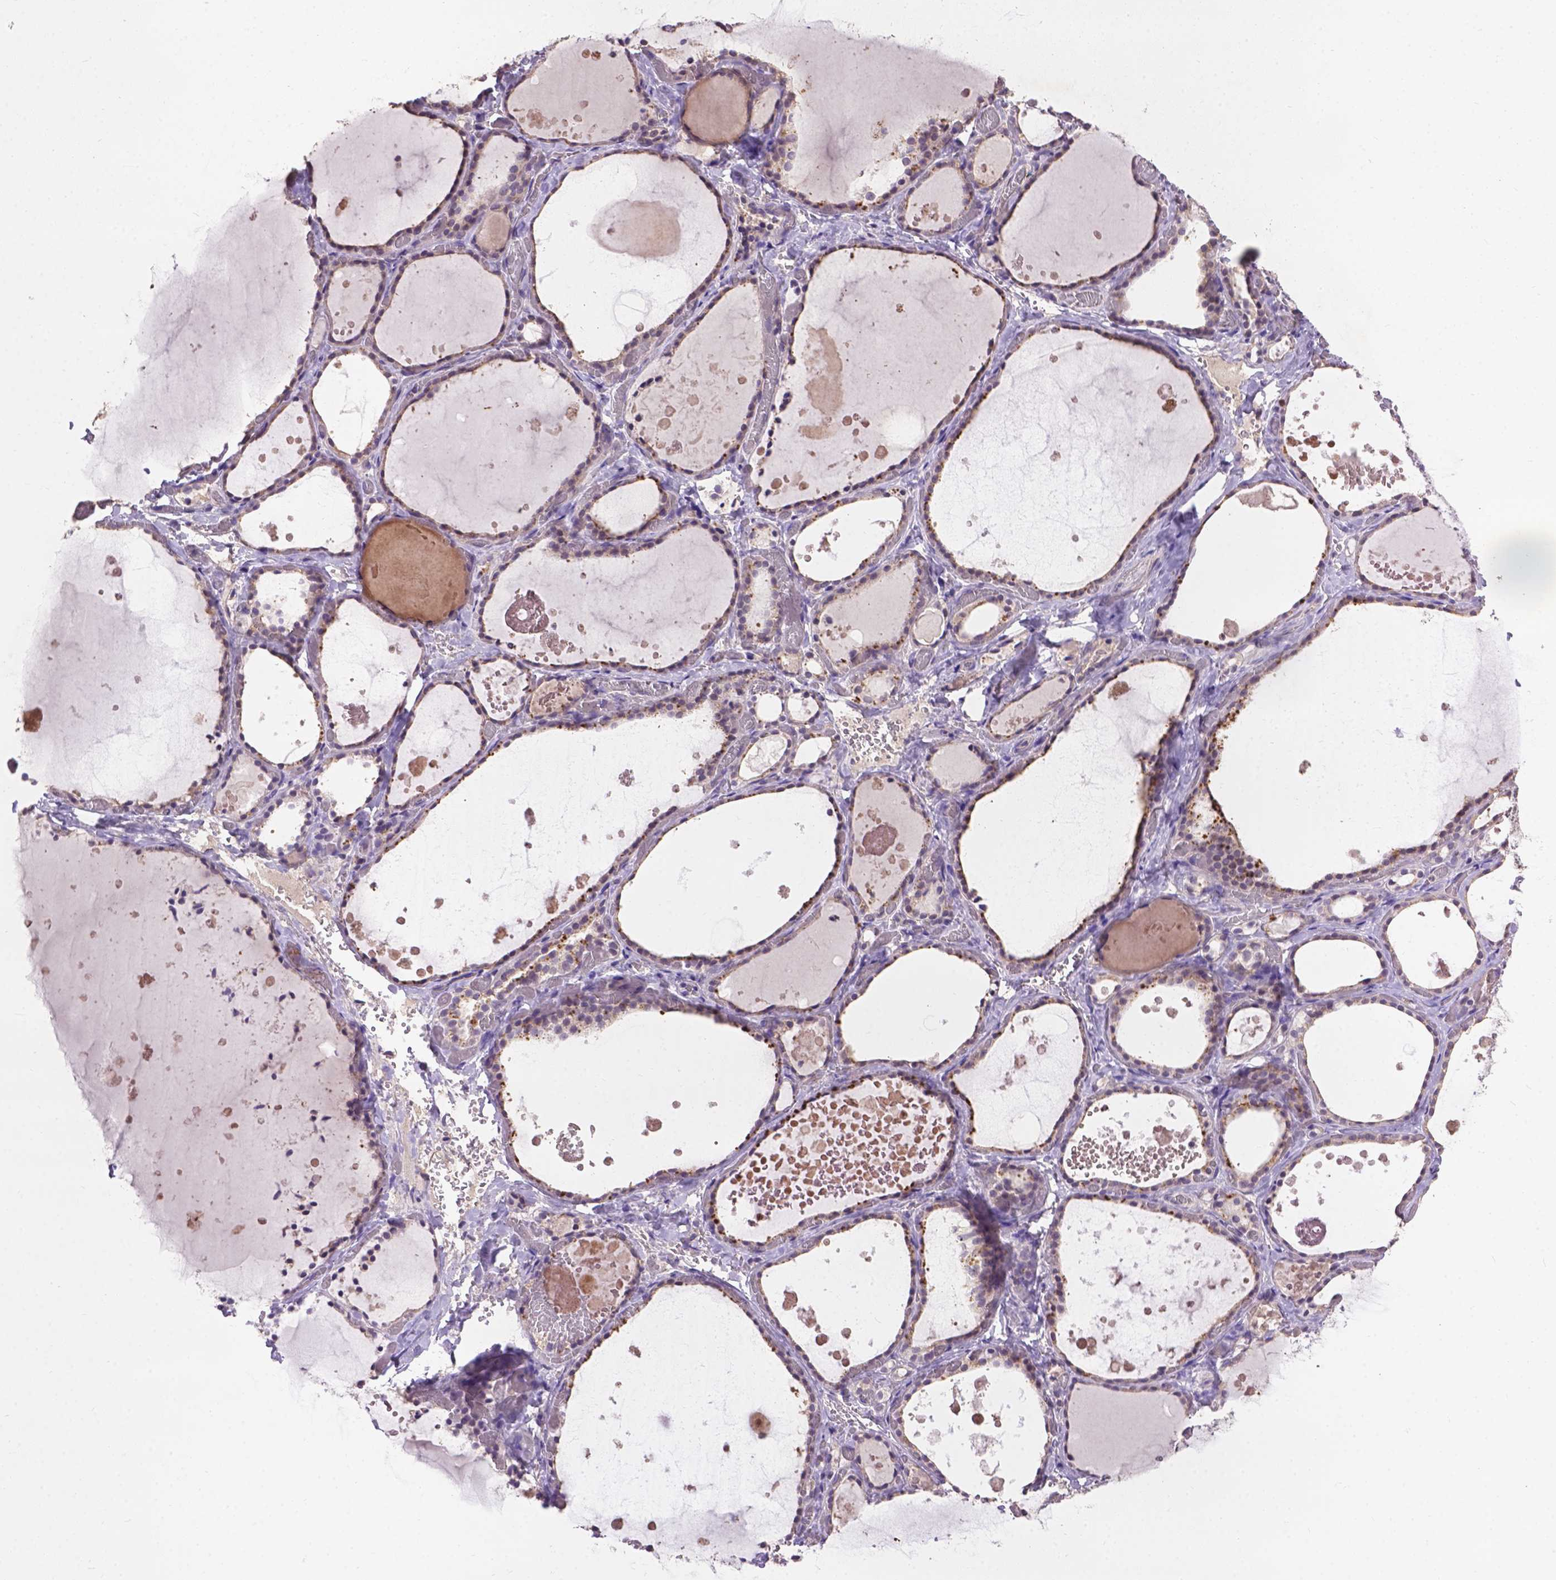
{"staining": {"intensity": "moderate", "quantity": "<25%", "location": "cytoplasmic/membranous,nuclear"}, "tissue": "thyroid gland", "cell_type": "Glandular cells", "image_type": "normal", "snomed": [{"axis": "morphology", "description": "Normal tissue, NOS"}, {"axis": "topography", "description": "Thyroid gland"}], "caption": "A brown stain highlights moderate cytoplasmic/membranous,nuclear positivity of a protein in glandular cells of unremarkable thyroid gland. Using DAB (brown) and hematoxylin (blue) stains, captured at high magnification using brightfield microscopy.", "gene": "ZNF337", "patient": {"sex": "female", "age": 56}}